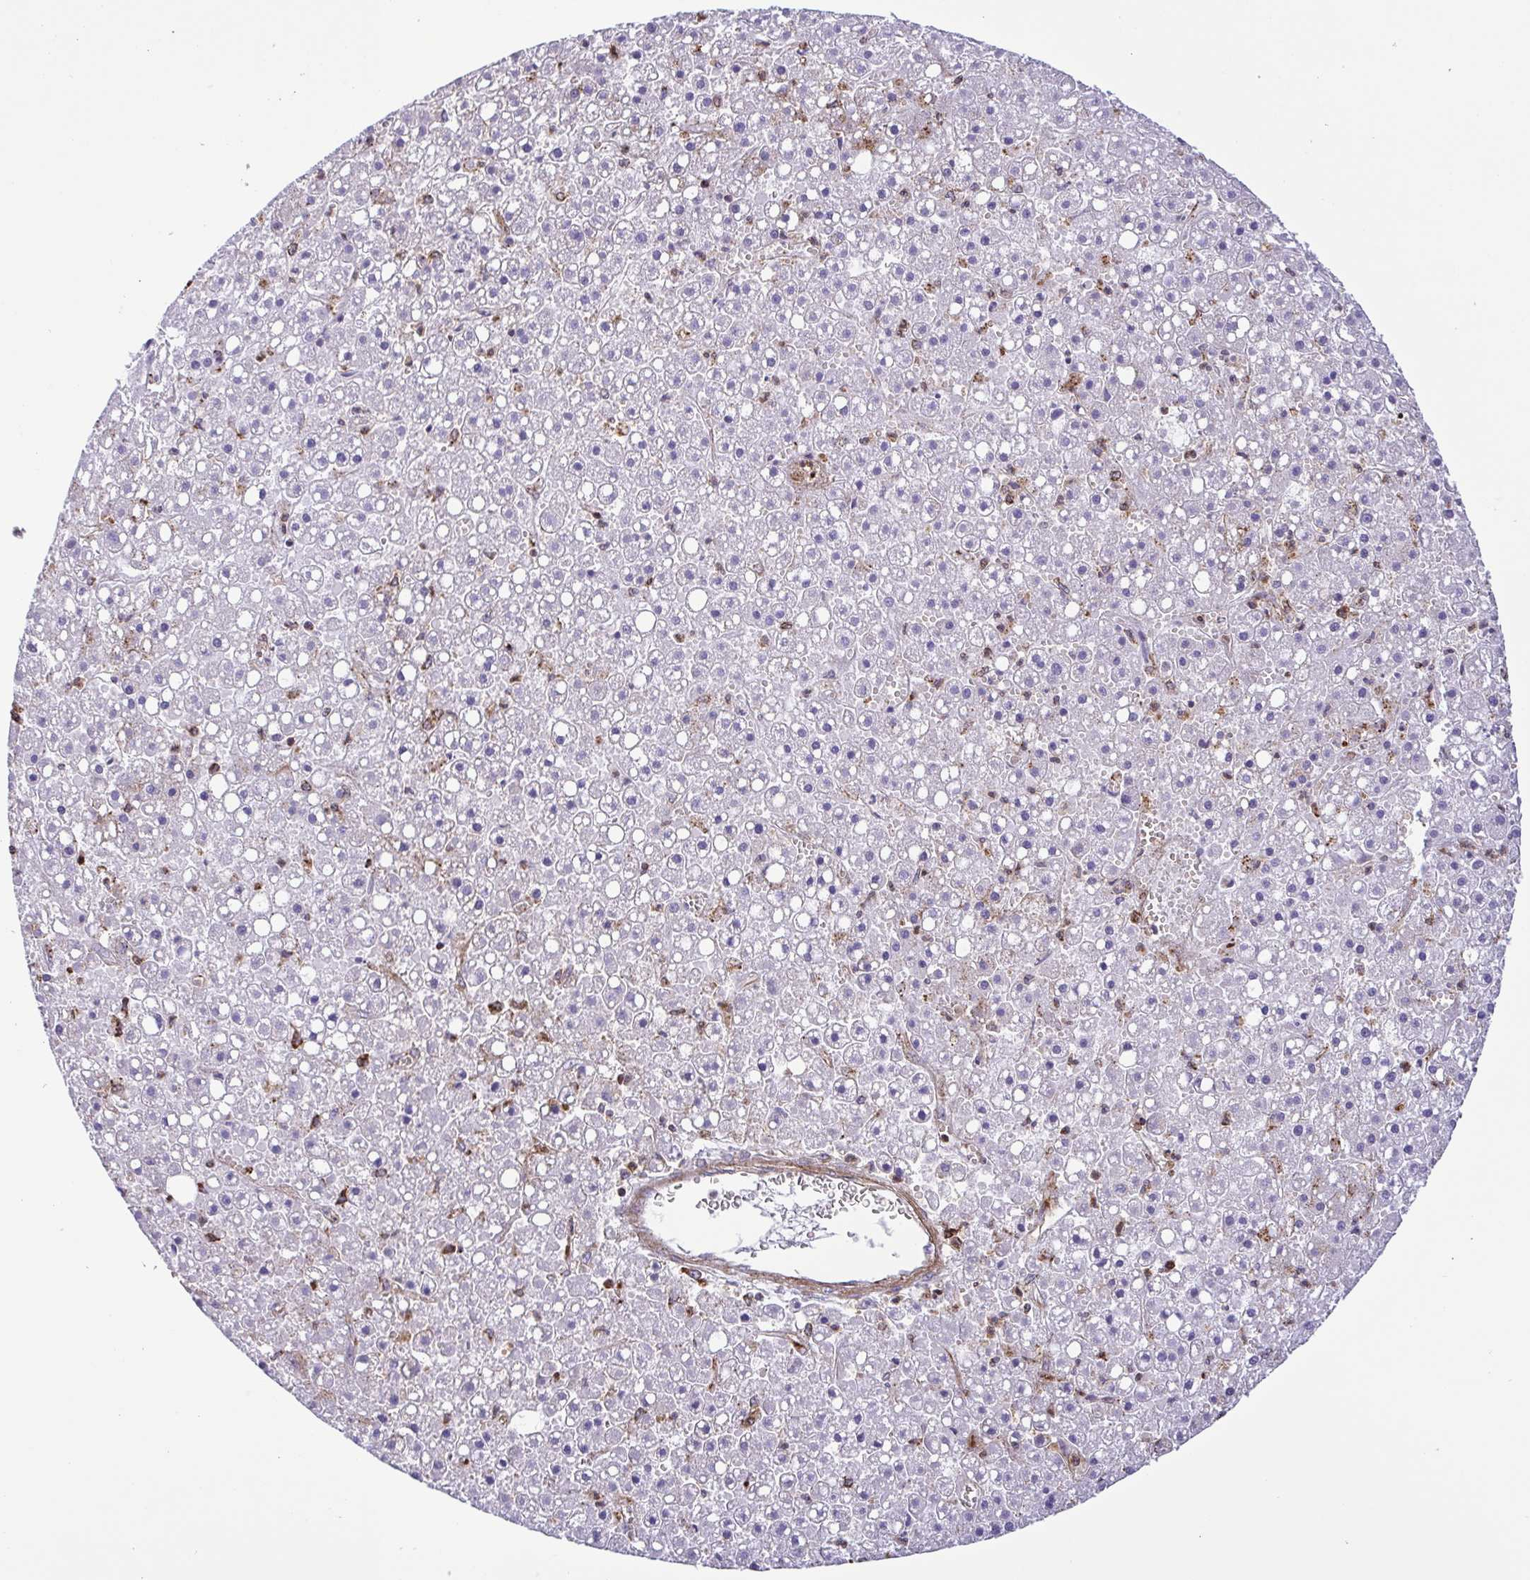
{"staining": {"intensity": "negative", "quantity": "none", "location": "none"}, "tissue": "liver cancer", "cell_type": "Tumor cells", "image_type": "cancer", "snomed": [{"axis": "morphology", "description": "Carcinoma, Hepatocellular, NOS"}, {"axis": "topography", "description": "Liver"}], "caption": "This histopathology image is of liver hepatocellular carcinoma stained with immunohistochemistry to label a protein in brown with the nuclei are counter-stained blue. There is no staining in tumor cells.", "gene": "CHMP1B", "patient": {"sex": "male", "age": 67}}